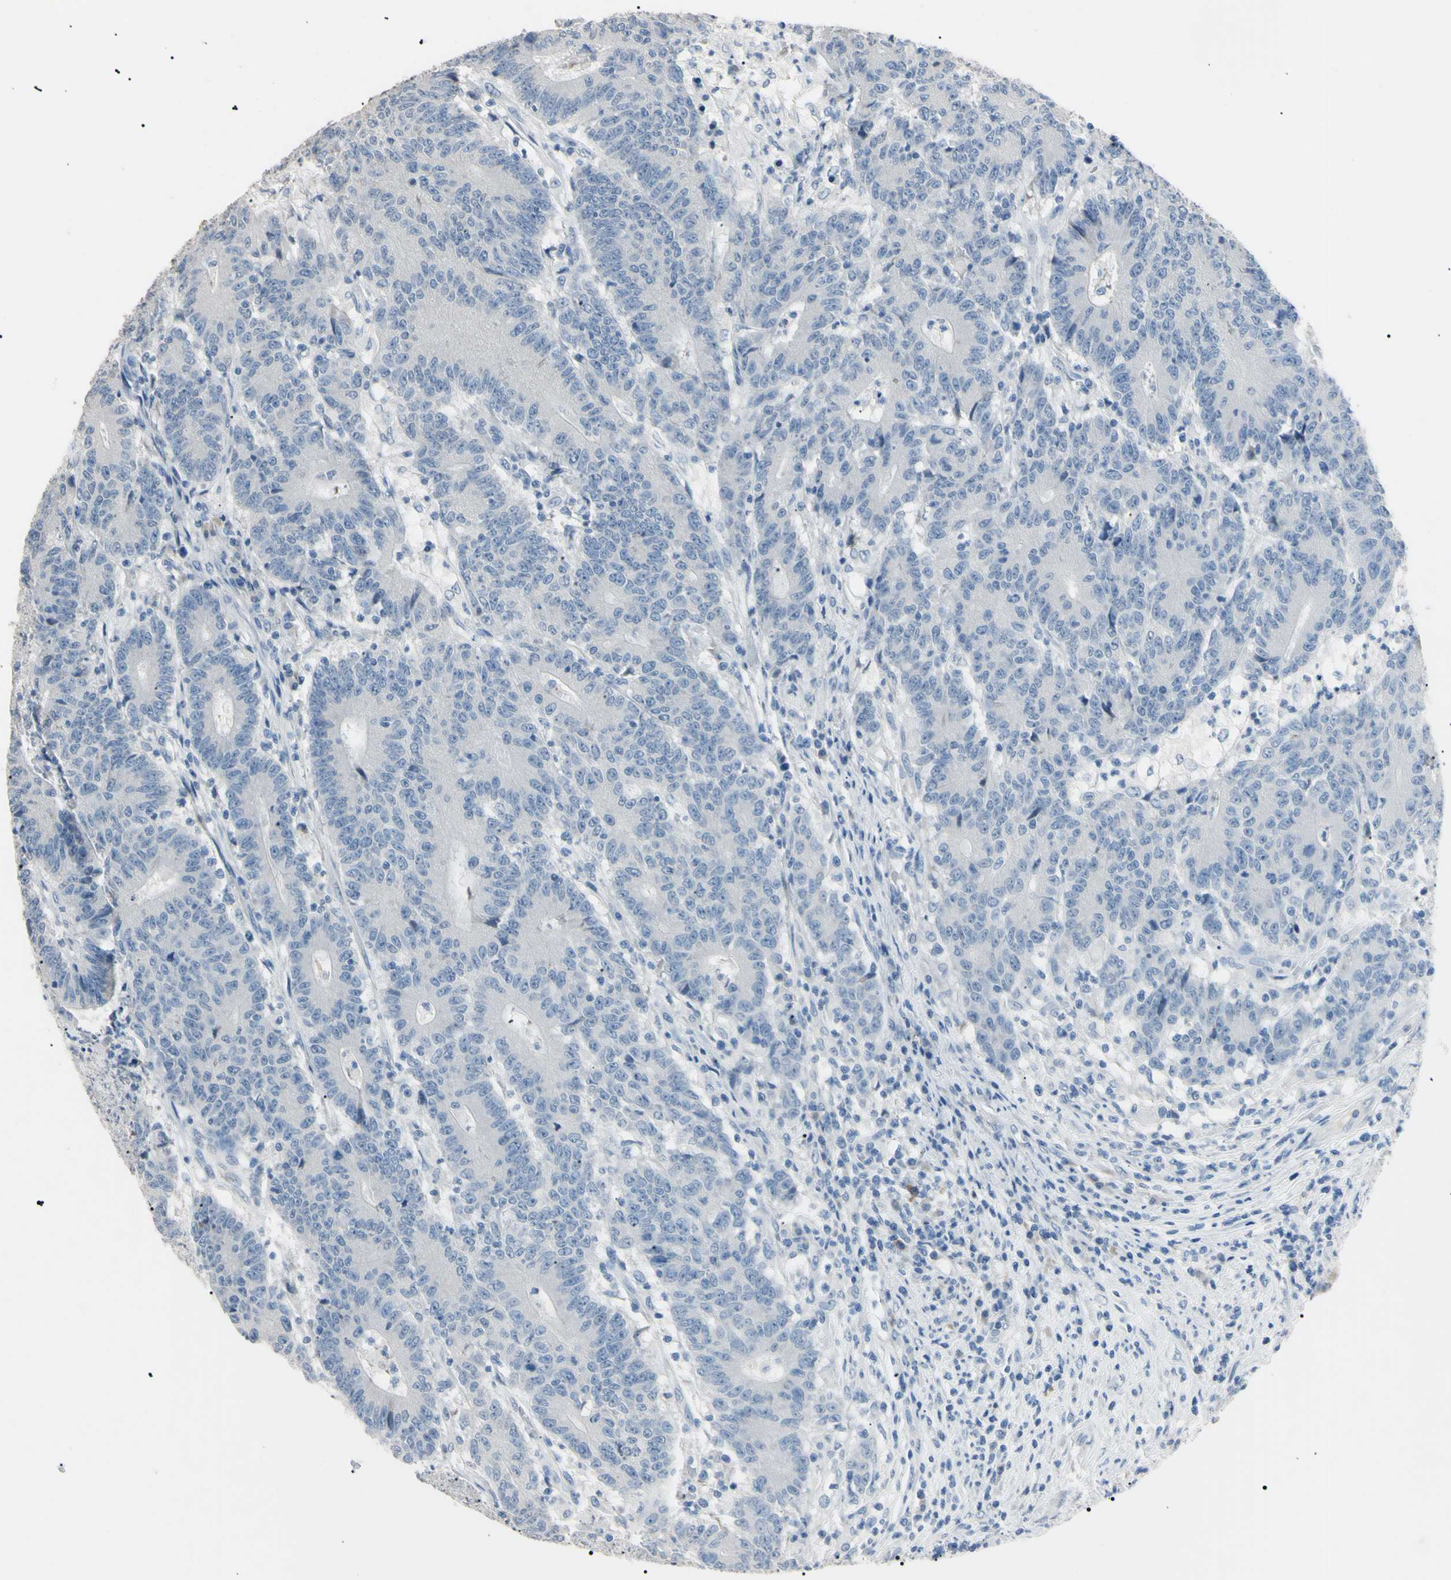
{"staining": {"intensity": "negative", "quantity": "none", "location": "none"}, "tissue": "colorectal cancer", "cell_type": "Tumor cells", "image_type": "cancer", "snomed": [{"axis": "morphology", "description": "Adenocarcinoma, NOS"}, {"axis": "topography", "description": "Rectum"}], "caption": "Tumor cells are negative for protein expression in human colorectal cancer.", "gene": "CGB3", "patient": {"sex": "female", "age": 57}}